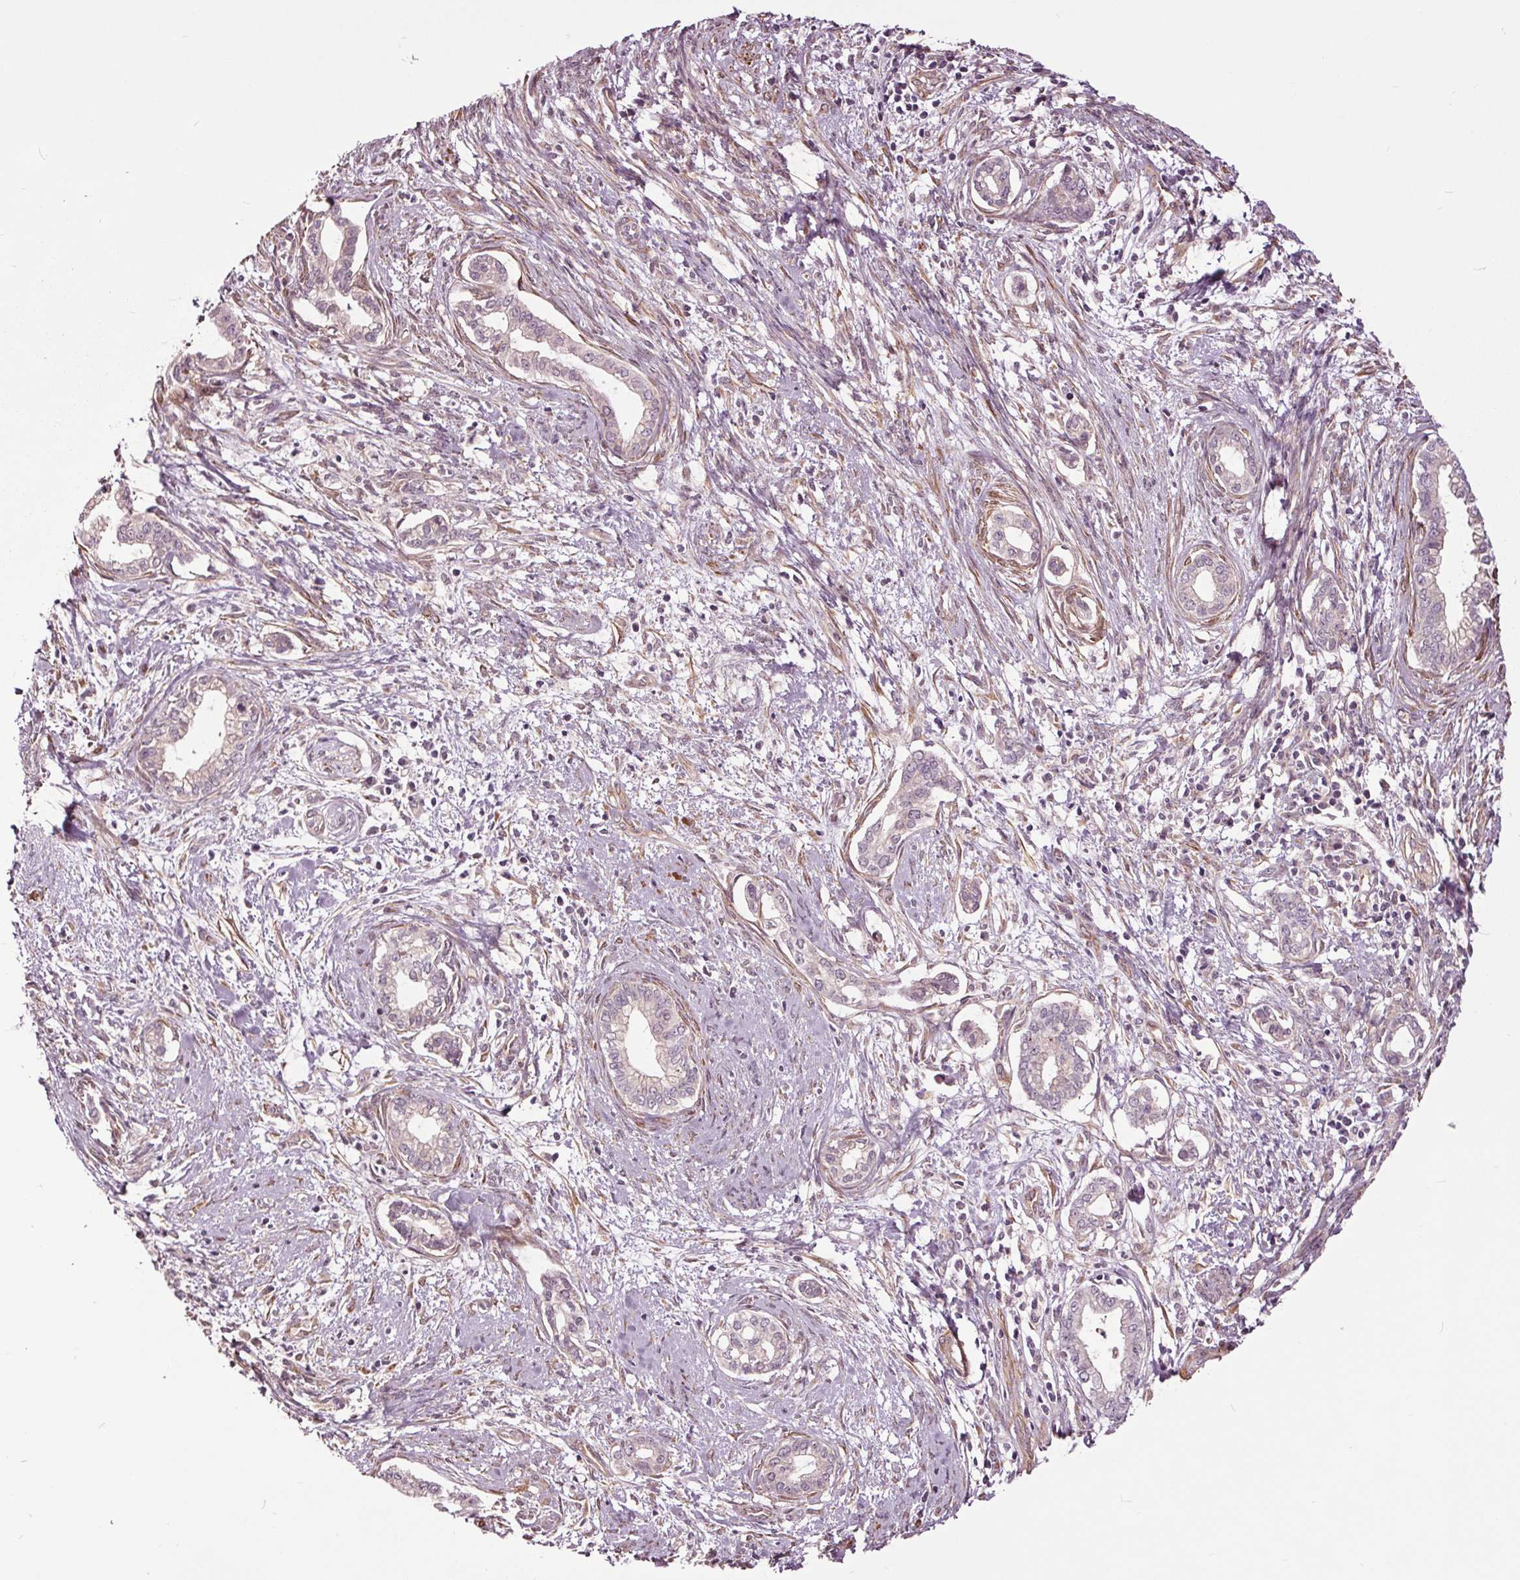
{"staining": {"intensity": "weak", "quantity": "<25%", "location": "cytoplasmic/membranous"}, "tissue": "cervical cancer", "cell_type": "Tumor cells", "image_type": "cancer", "snomed": [{"axis": "morphology", "description": "Adenocarcinoma, NOS"}, {"axis": "topography", "description": "Cervix"}], "caption": "Immunohistochemistry (IHC) photomicrograph of human cervical cancer (adenocarcinoma) stained for a protein (brown), which exhibits no staining in tumor cells. Brightfield microscopy of immunohistochemistry stained with DAB (3,3'-diaminobenzidine) (brown) and hematoxylin (blue), captured at high magnification.", "gene": "HAUS5", "patient": {"sex": "female", "age": 62}}